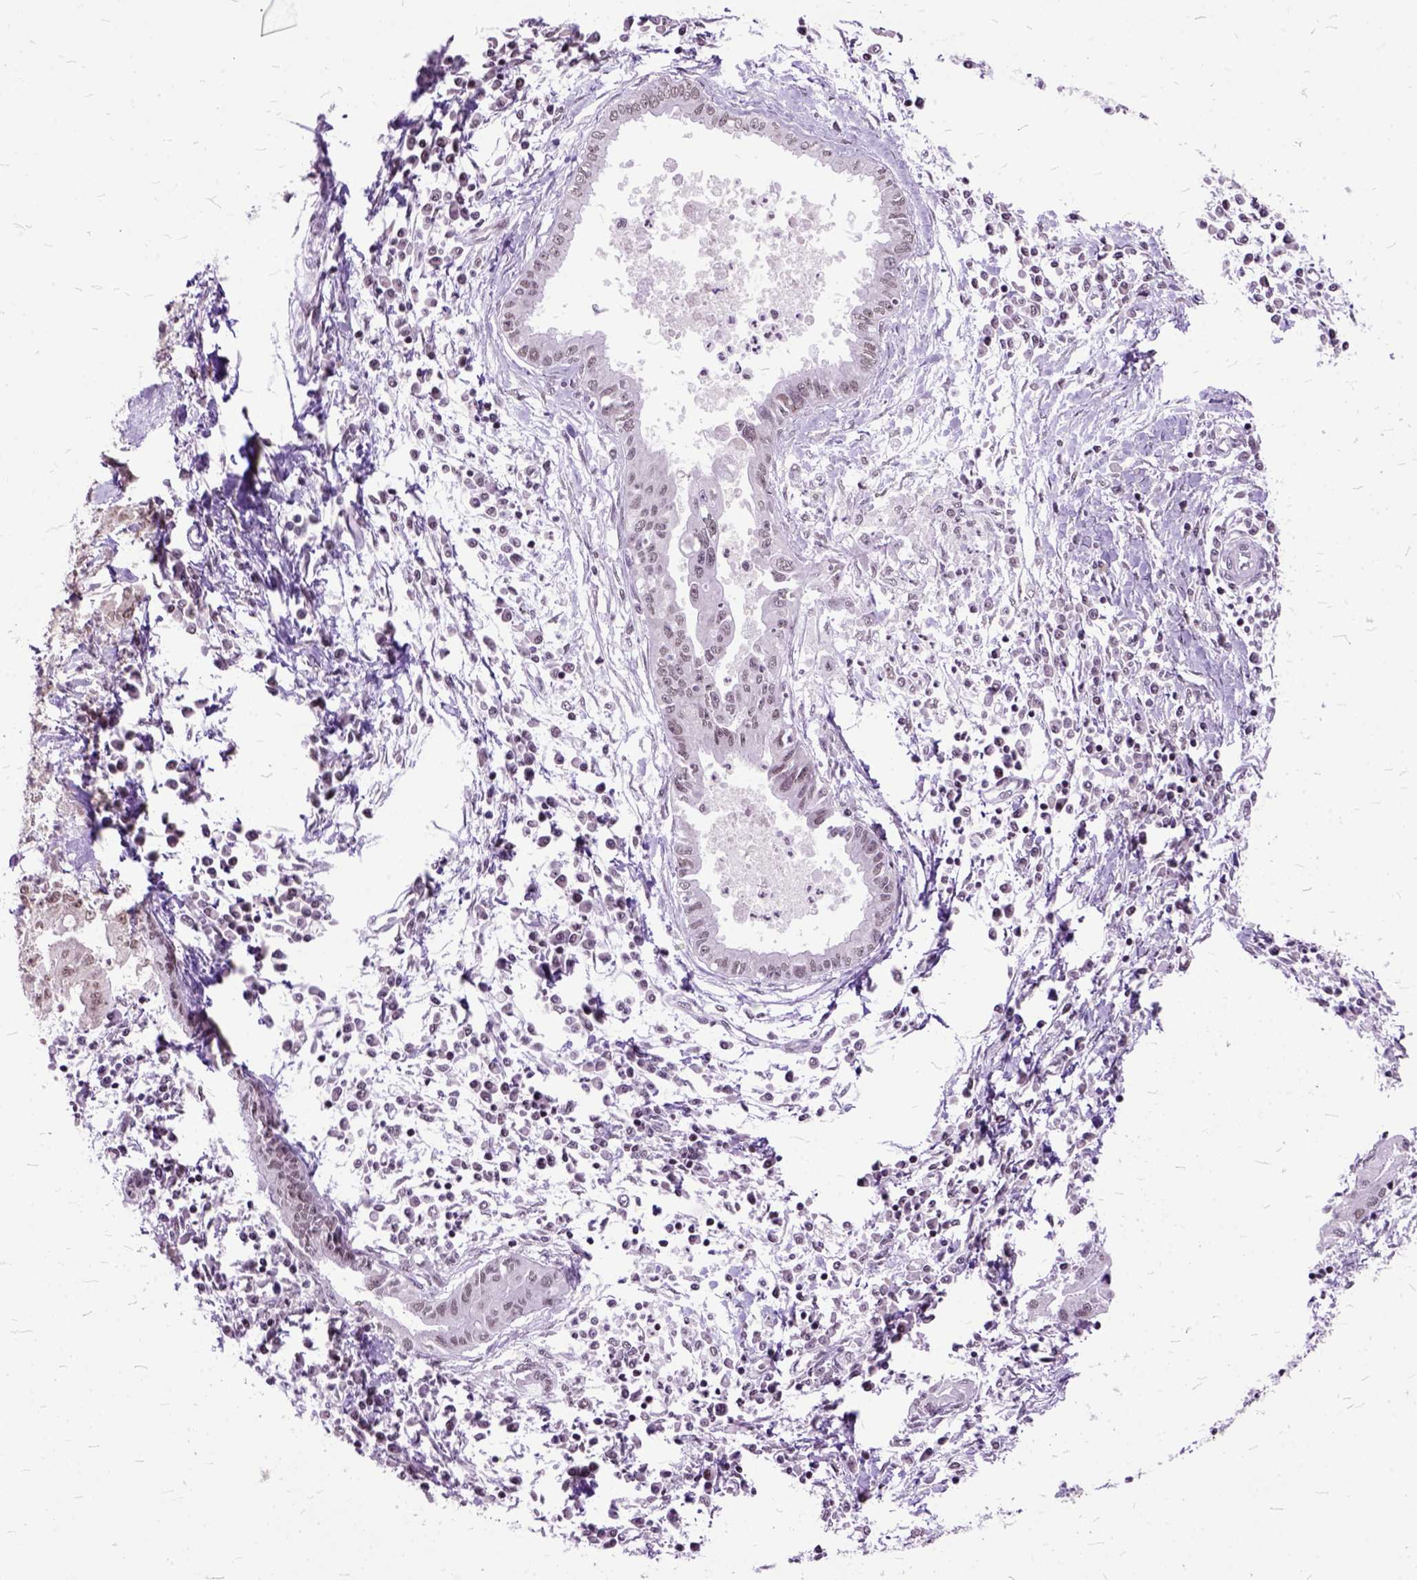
{"staining": {"intensity": "weak", "quantity": ">75%", "location": "nuclear"}, "tissue": "pancreatic cancer", "cell_type": "Tumor cells", "image_type": "cancer", "snomed": [{"axis": "morphology", "description": "Adenocarcinoma, NOS"}, {"axis": "topography", "description": "Pancreas"}], "caption": "Approximately >75% of tumor cells in human pancreatic adenocarcinoma display weak nuclear protein positivity as visualized by brown immunohistochemical staining.", "gene": "ORC5", "patient": {"sex": "male", "age": 72}}